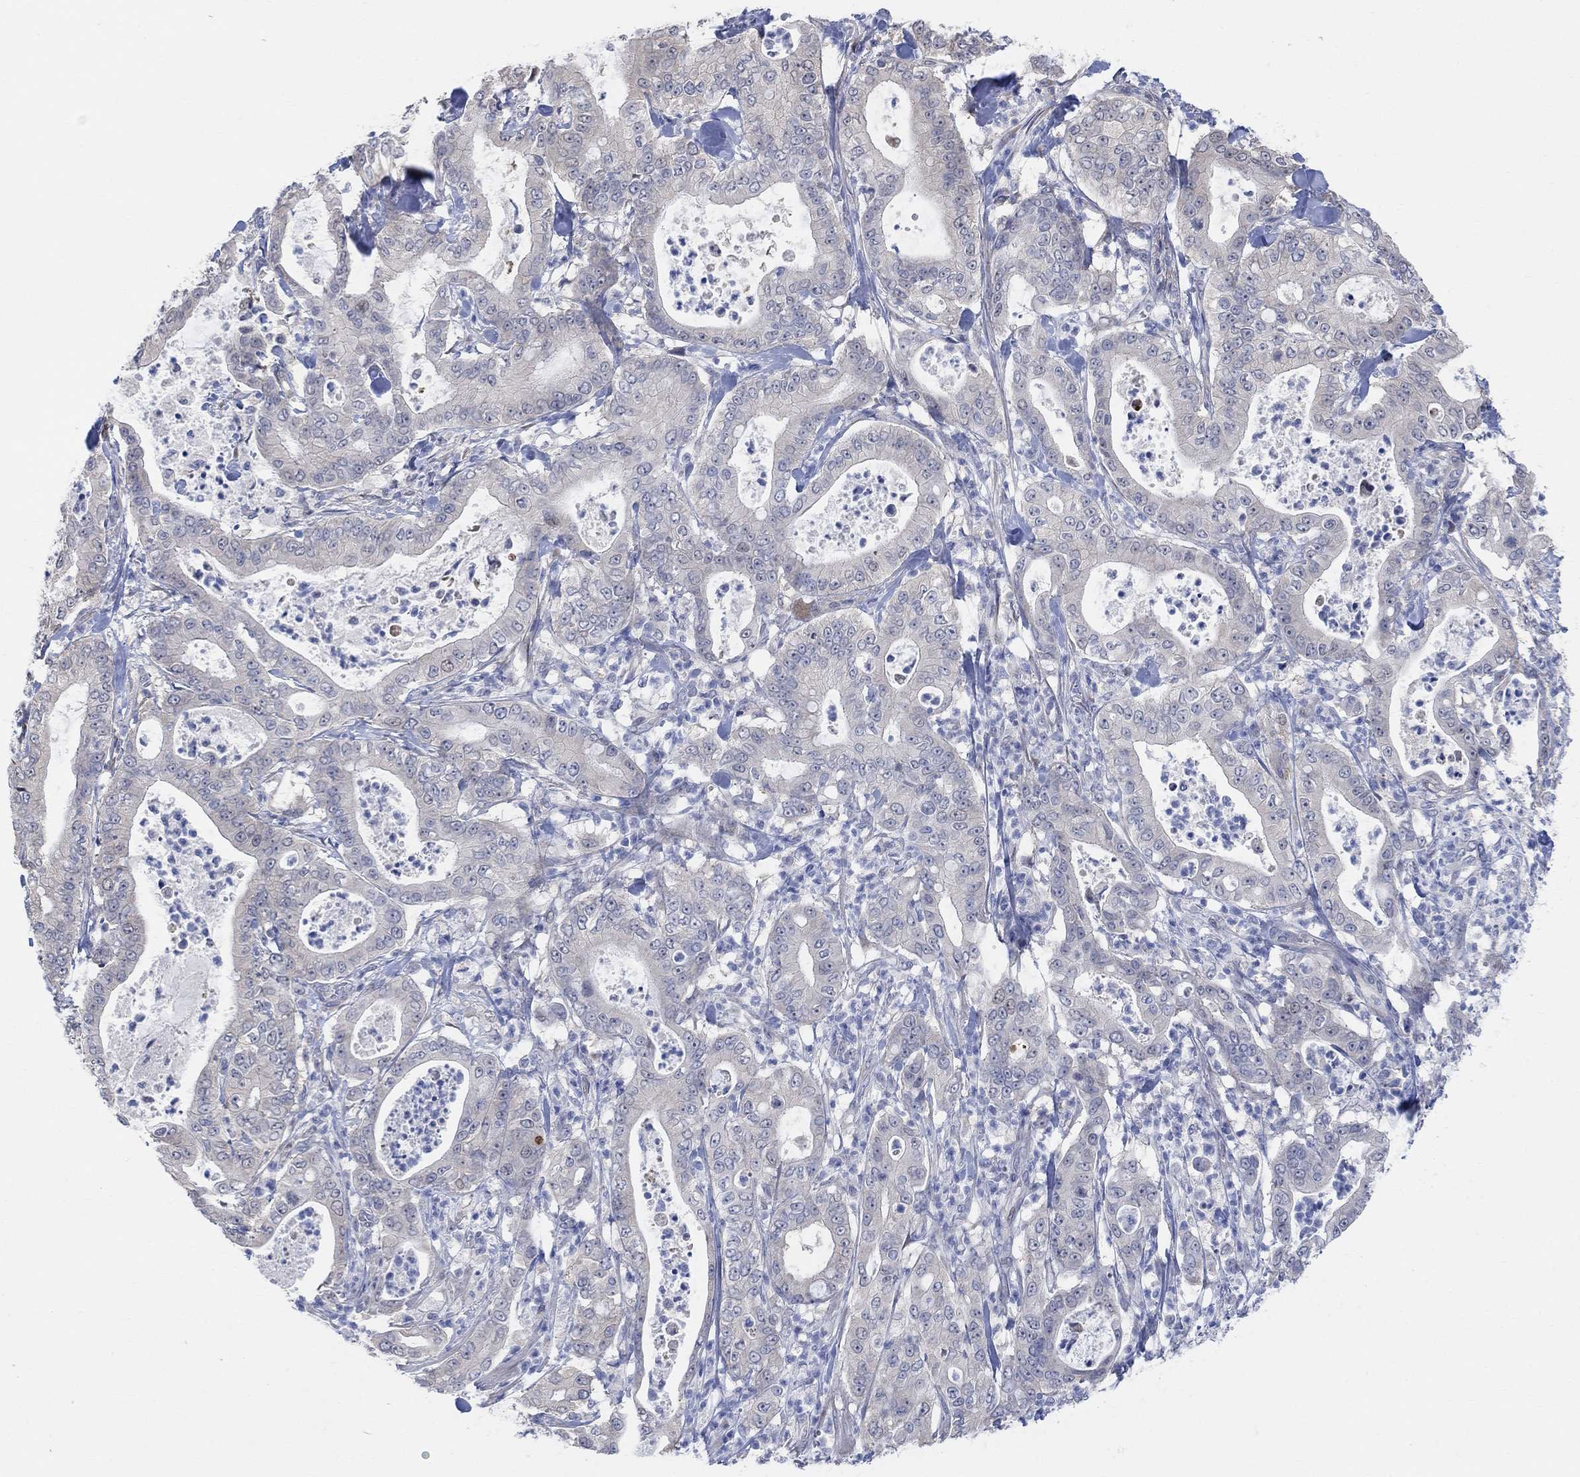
{"staining": {"intensity": "negative", "quantity": "none", "location": "none"}, "tissue": "pancreatic cancer", "cell_type": "Tumor cells", "image_type": "cancer", "snomed": [{"axis": "morphology", "description": "Adenocarcinoma, NOS"}, {"axis": "topography", "description": "Pancreas"}], "caption": "Tumor cells show no significant expression in pancreatic cancer (adenocarcinoma).", "gene": "CNTF", "patient": {"sex": "male", "age": 71}}